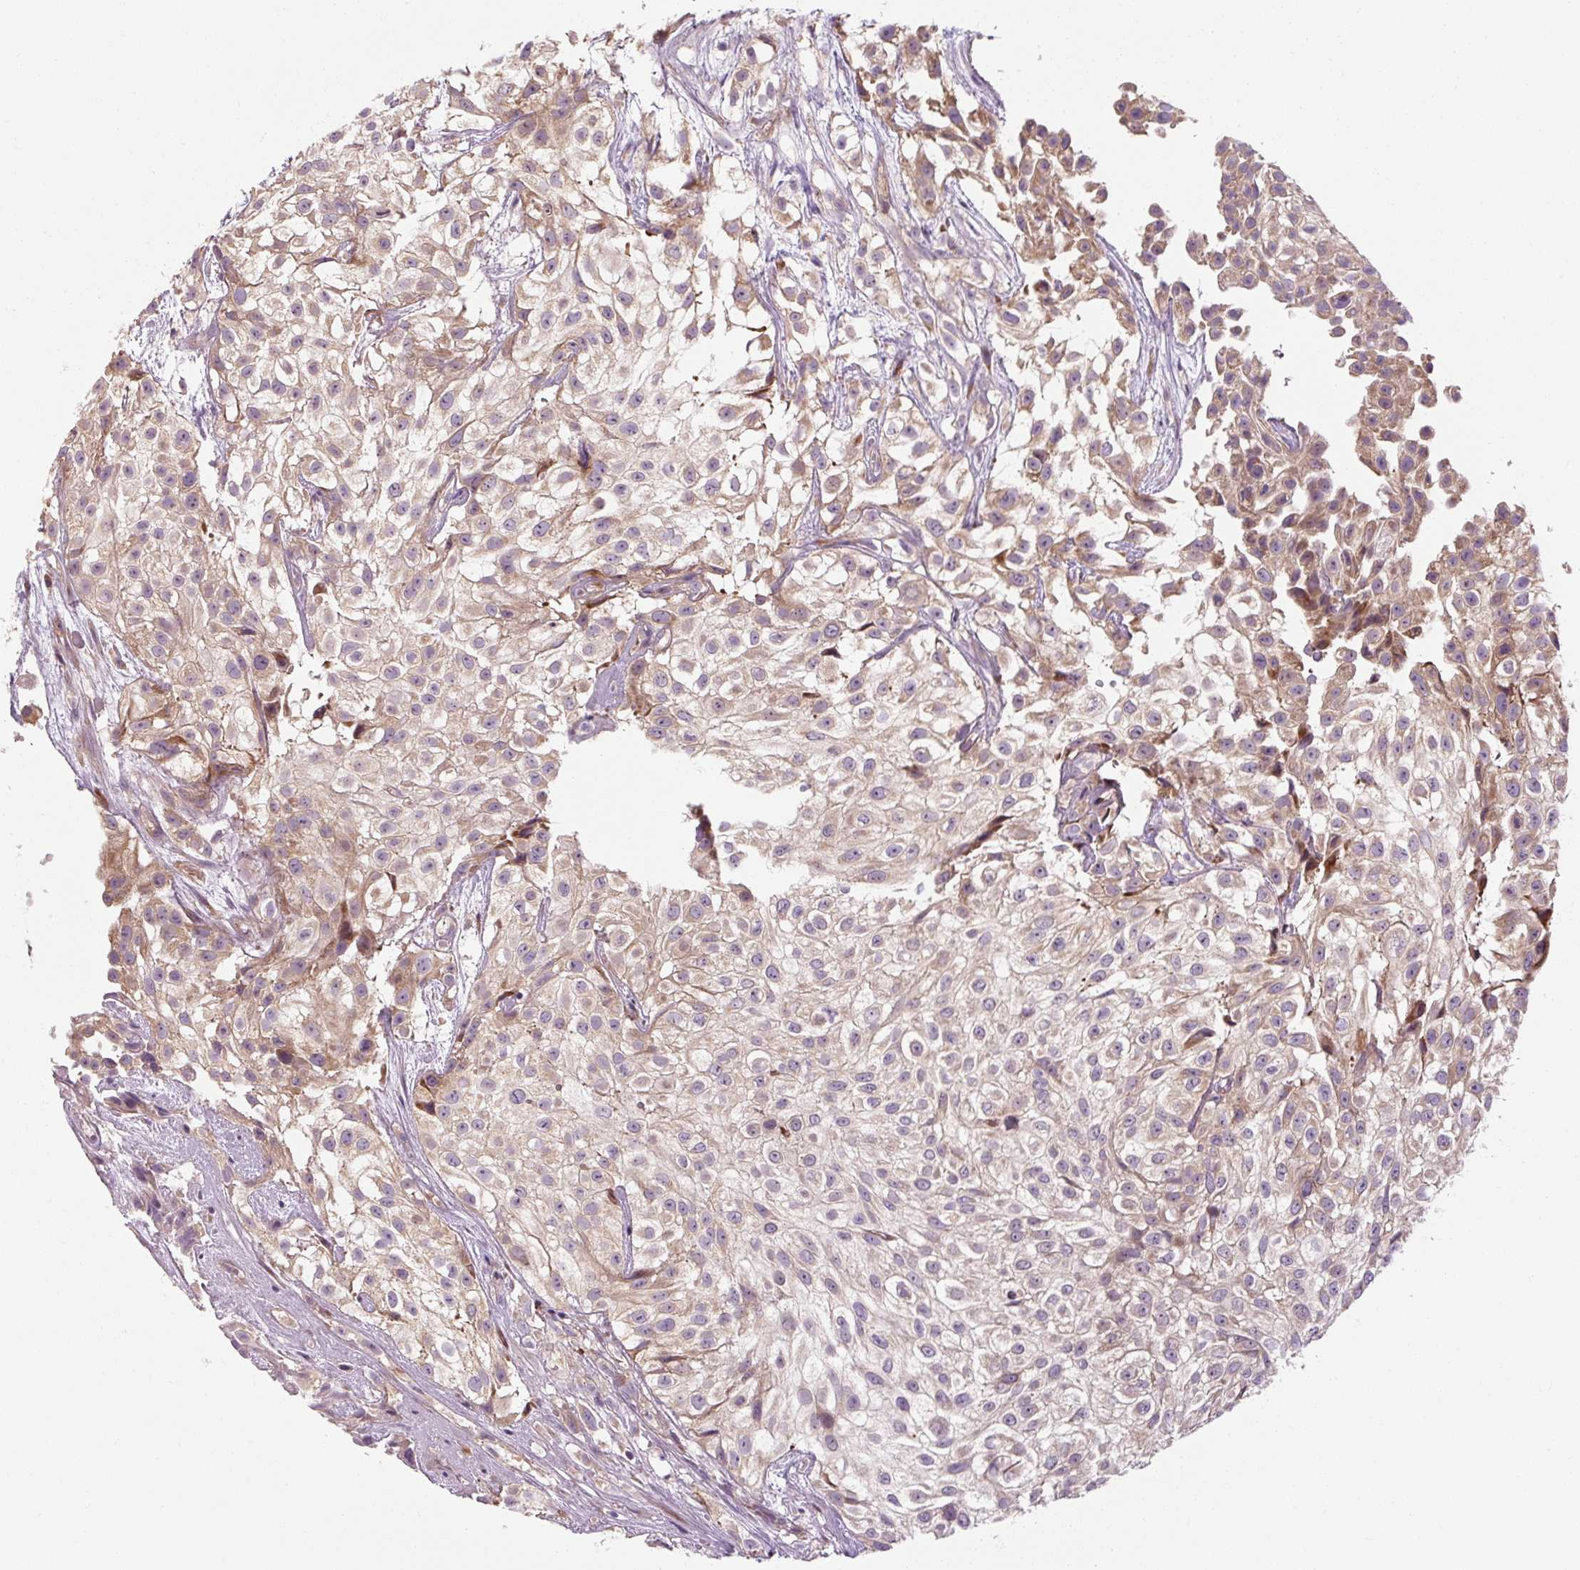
{"staining": {"intensity": "weak", "quantity": "25%-75%", "location": "cytoplasmic/membranous"}, "tissue": "urothelial cancer", "cell_type": "Tumor cells", "image_type": "cancer", "snomed": [{"axis": "morphology", "description": "Urothelial carcinoma, High grade"}, {"axis": "topography", "description": "Urinary bladder"}], "caption": "High-grade urothelial carcinoma stained for a protein (brown) displays weak cytoplasmic/membranous positive positivity in approximately 25%-75% of tumor cells.", "gene": "PRSS48", "patient": {"sex": "male", "age": 56}}